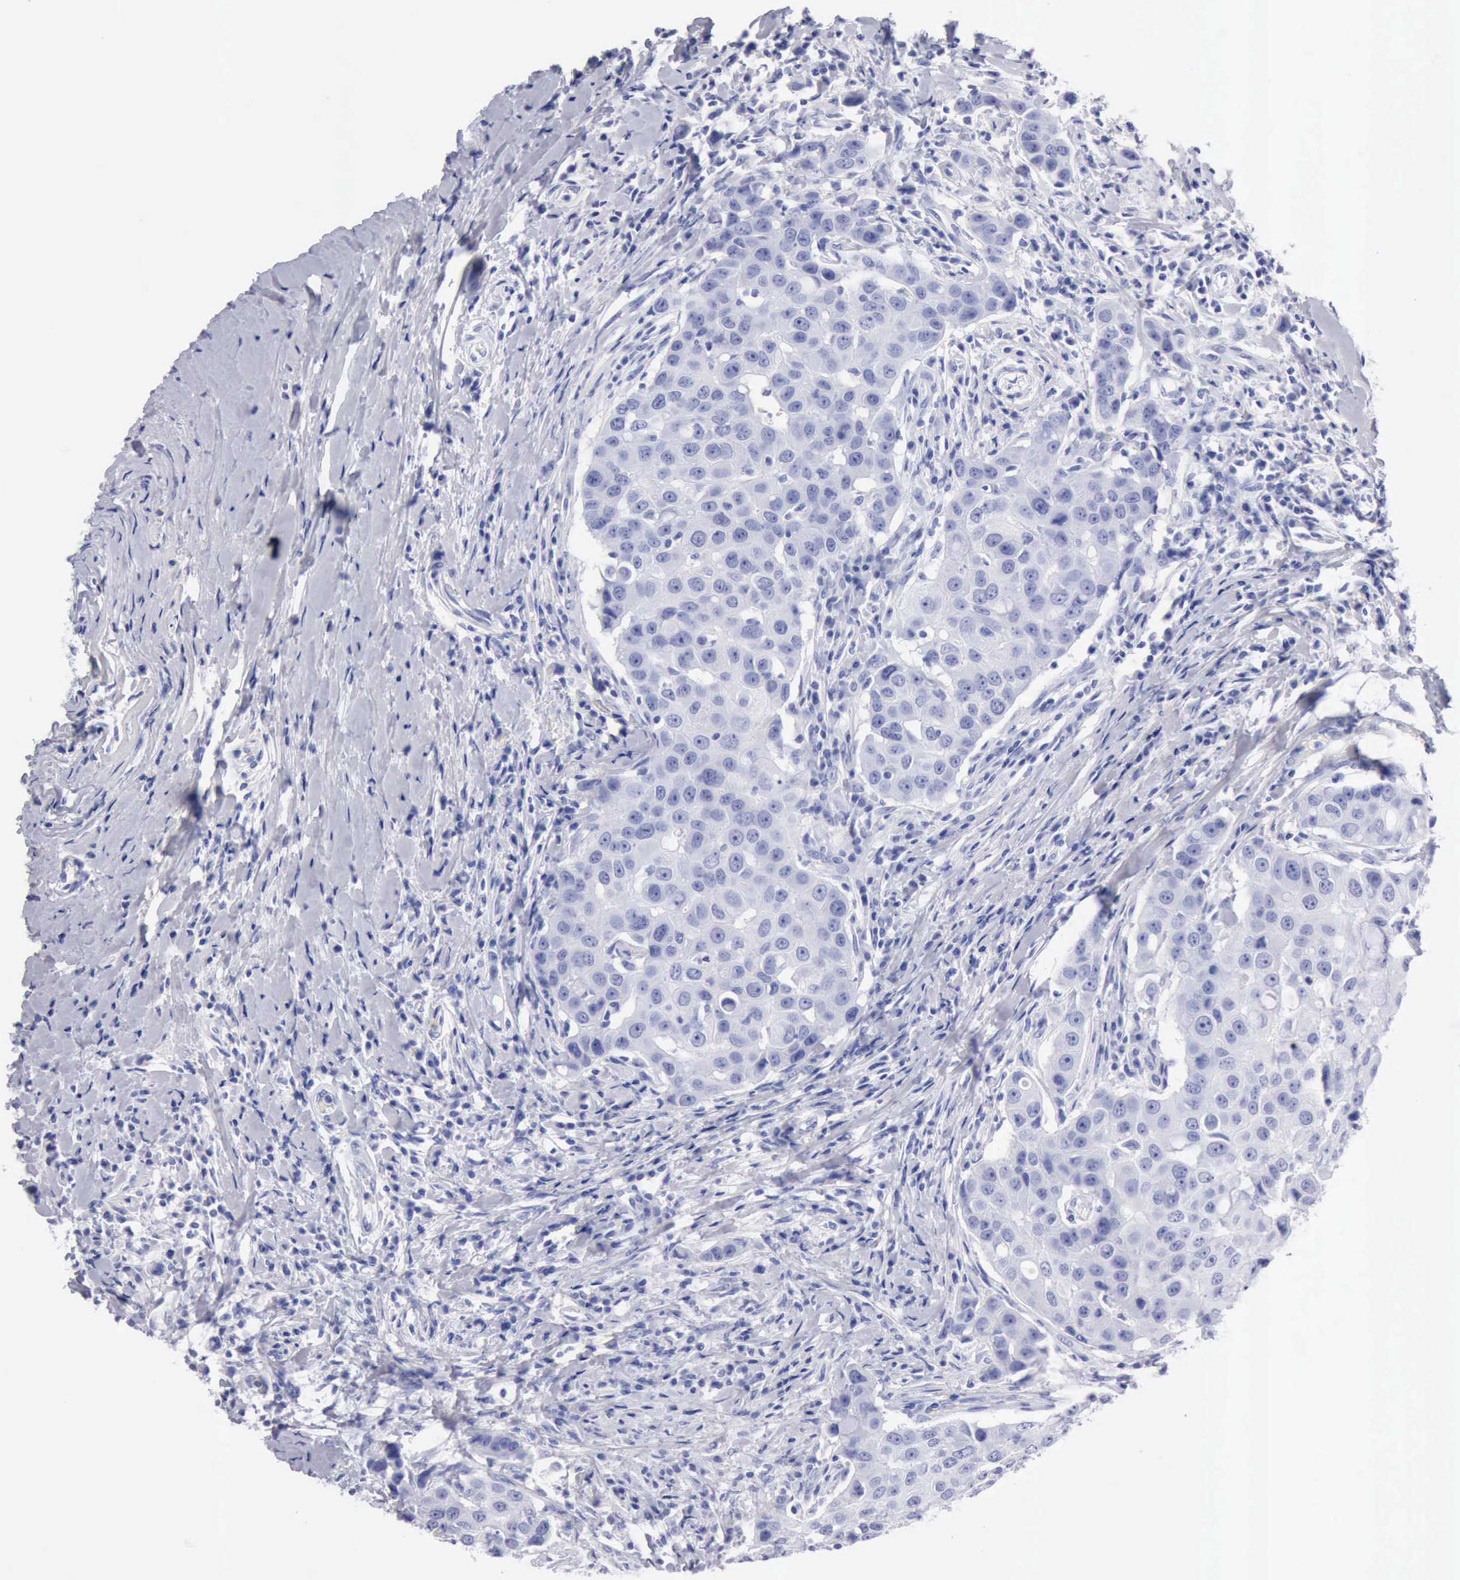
{"staining": {"intensity": "negative", "quantity": "none", "location": "none"}, "tissue": "breast cancer", "cell_type": "Tumor cells", "image_type": "cancer", "snomed": [{"axis": "morphology", "description": "Duct carcinoma"}, {"axis": "topography", "description": "Breast"}], "caption": "IHC photomicrograph of neoplastic tissue: human breast invasive ductal carcinoma stained with DAB (3,3'-diaminobenzidine) shows no significant protein staining in tumor cells.", "gene": "CYP19A1", "patient": {"sex": "female", "age": 27}}